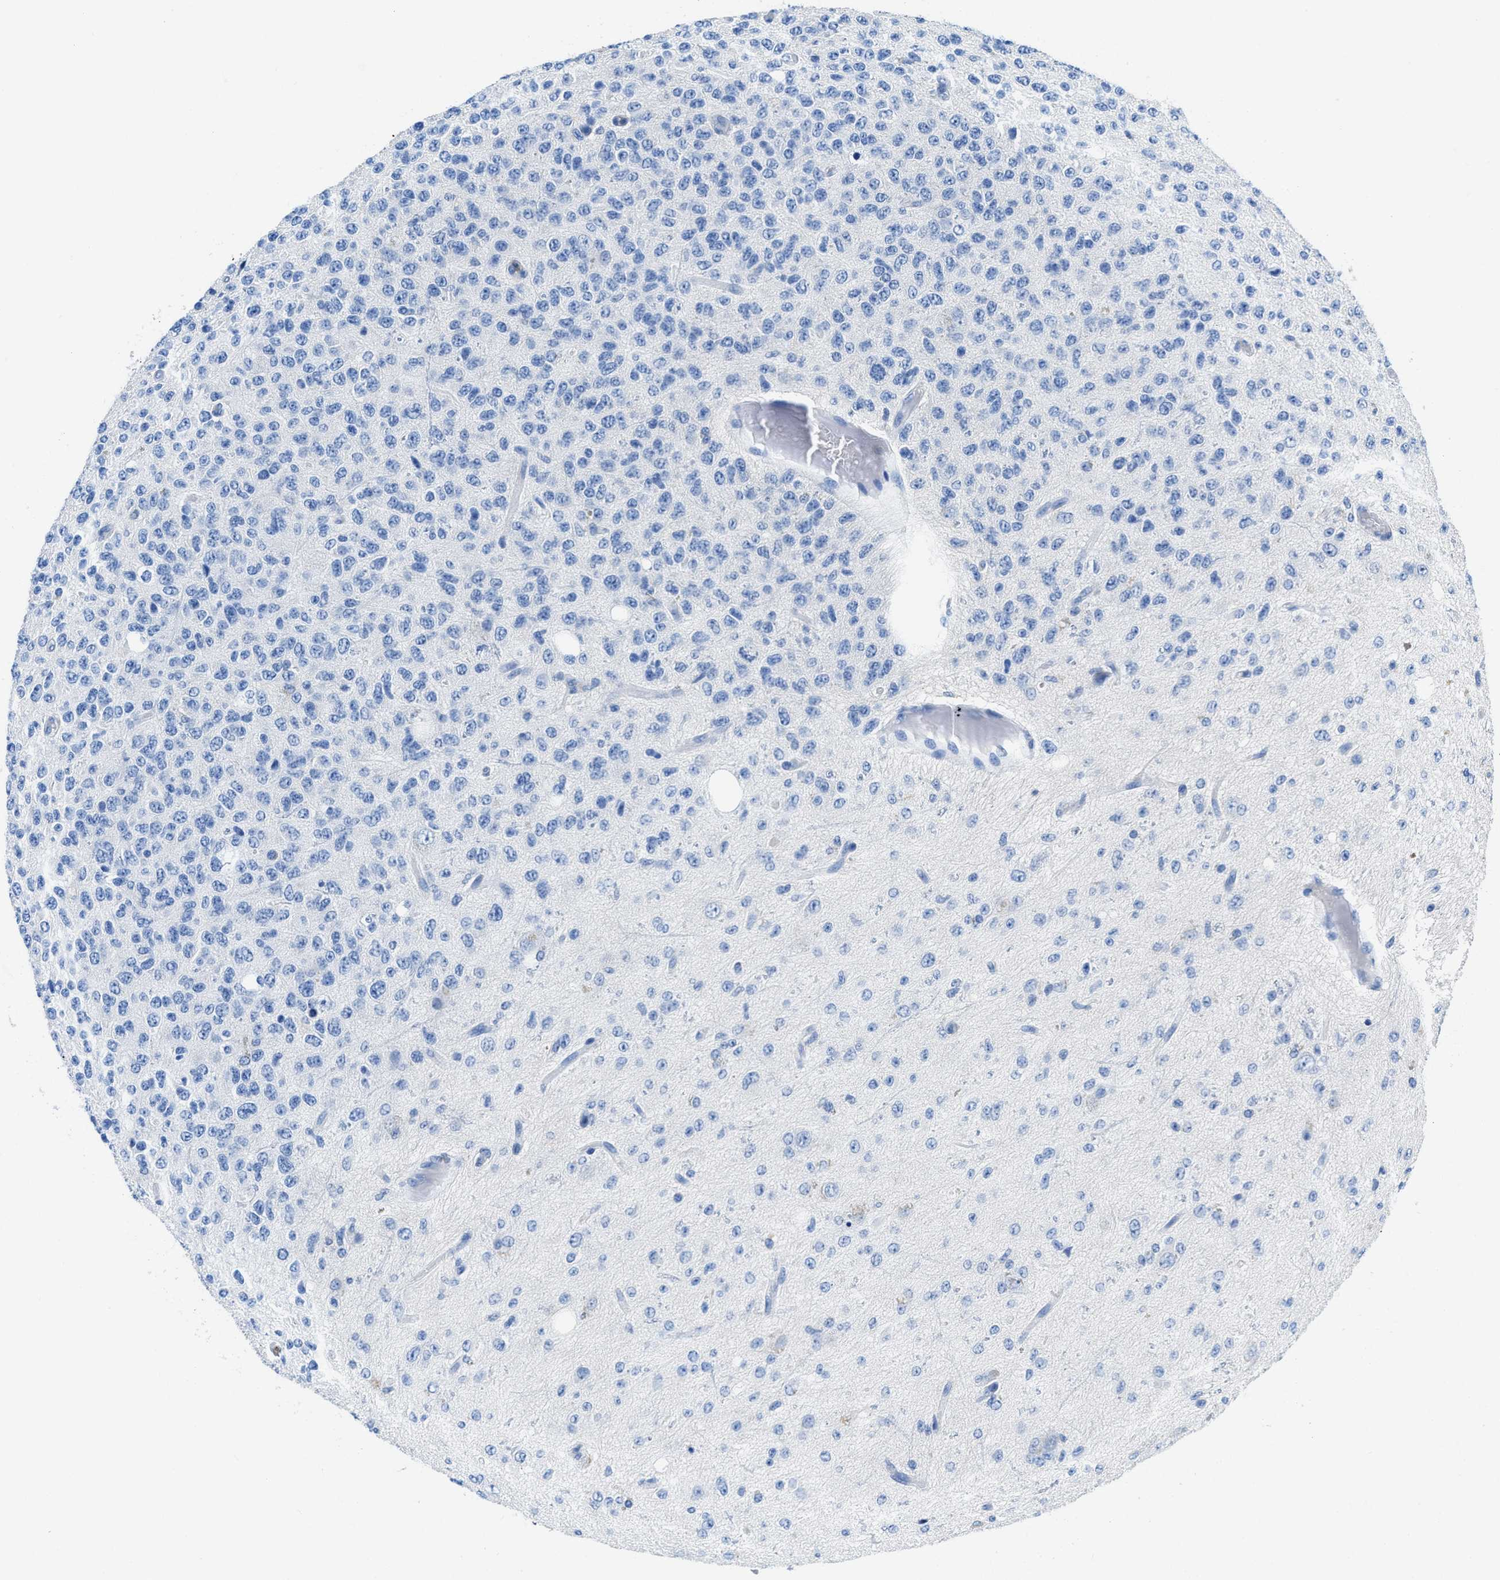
{"staining": {"intensity": "negative", "quantity": "none", "location": "none"}, "tissue": "glioma", "cell_type": "Tumor cells", "image_type": "cancer", "snomed": [{"axis": "morphology", "description": "Glioma, malignant, High grade"}, {"axis": "topography", "description": "pancreas cauda"}], "caption": "IHC image of high-grade glioma (malignant) stained for a protein (brown), which demonstrates no positivity in tumor cells.", "gene": "NEB", "patient": {"sex": "male", "age": 60}}